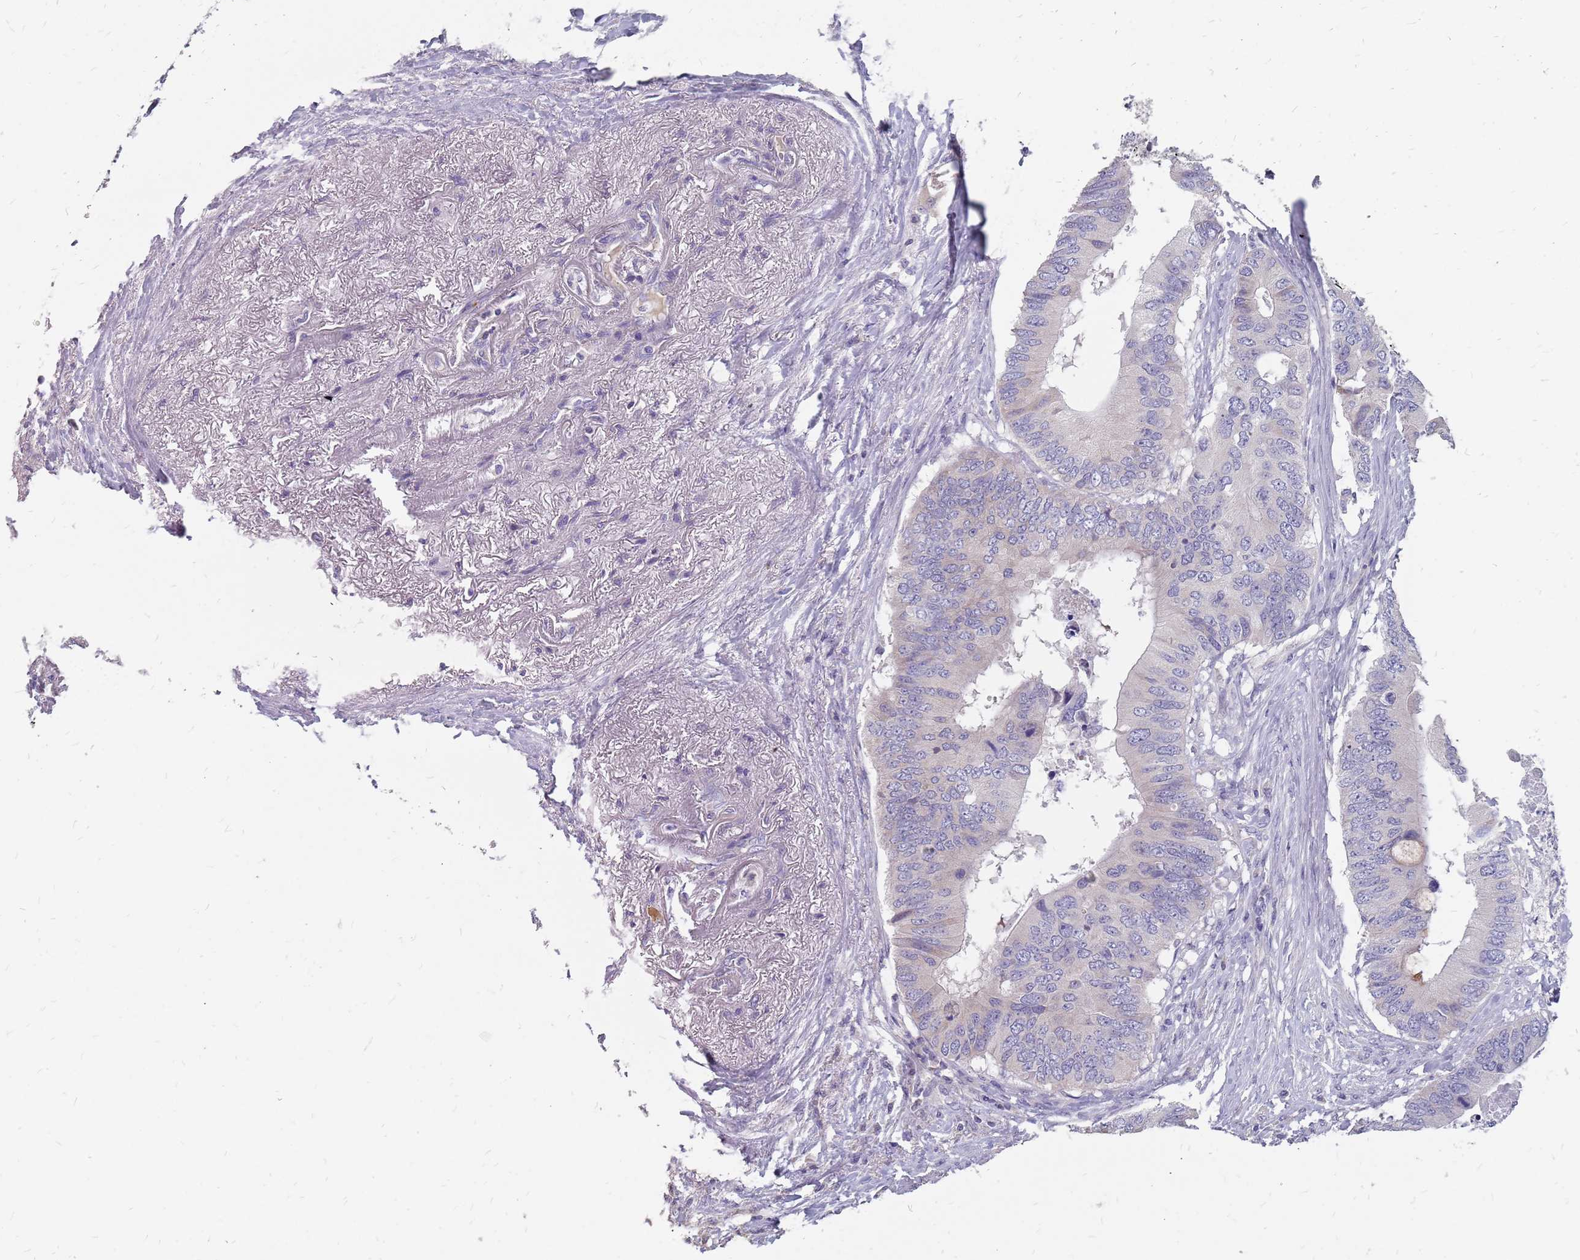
{"staining": {"intensity": "negative", "quantity": "none", "location": "none"}, "tissue": "colorectal cancer", "cell_type": "Tumor cells", "image_type": "cancer", "snomed": [{"axis": "morphology", "description": "Adenocarcinoma, NOS"}, {"axis": "topography", "description": "Colon"}], "caption": "Human adenocarcinoma (colorectal) stained for a protein using immunohistochemistry (IHC) exhibits no positivity in tumor cells.", "gene": "CMTR2", "patient": {"sex": "male", "age": 71}}